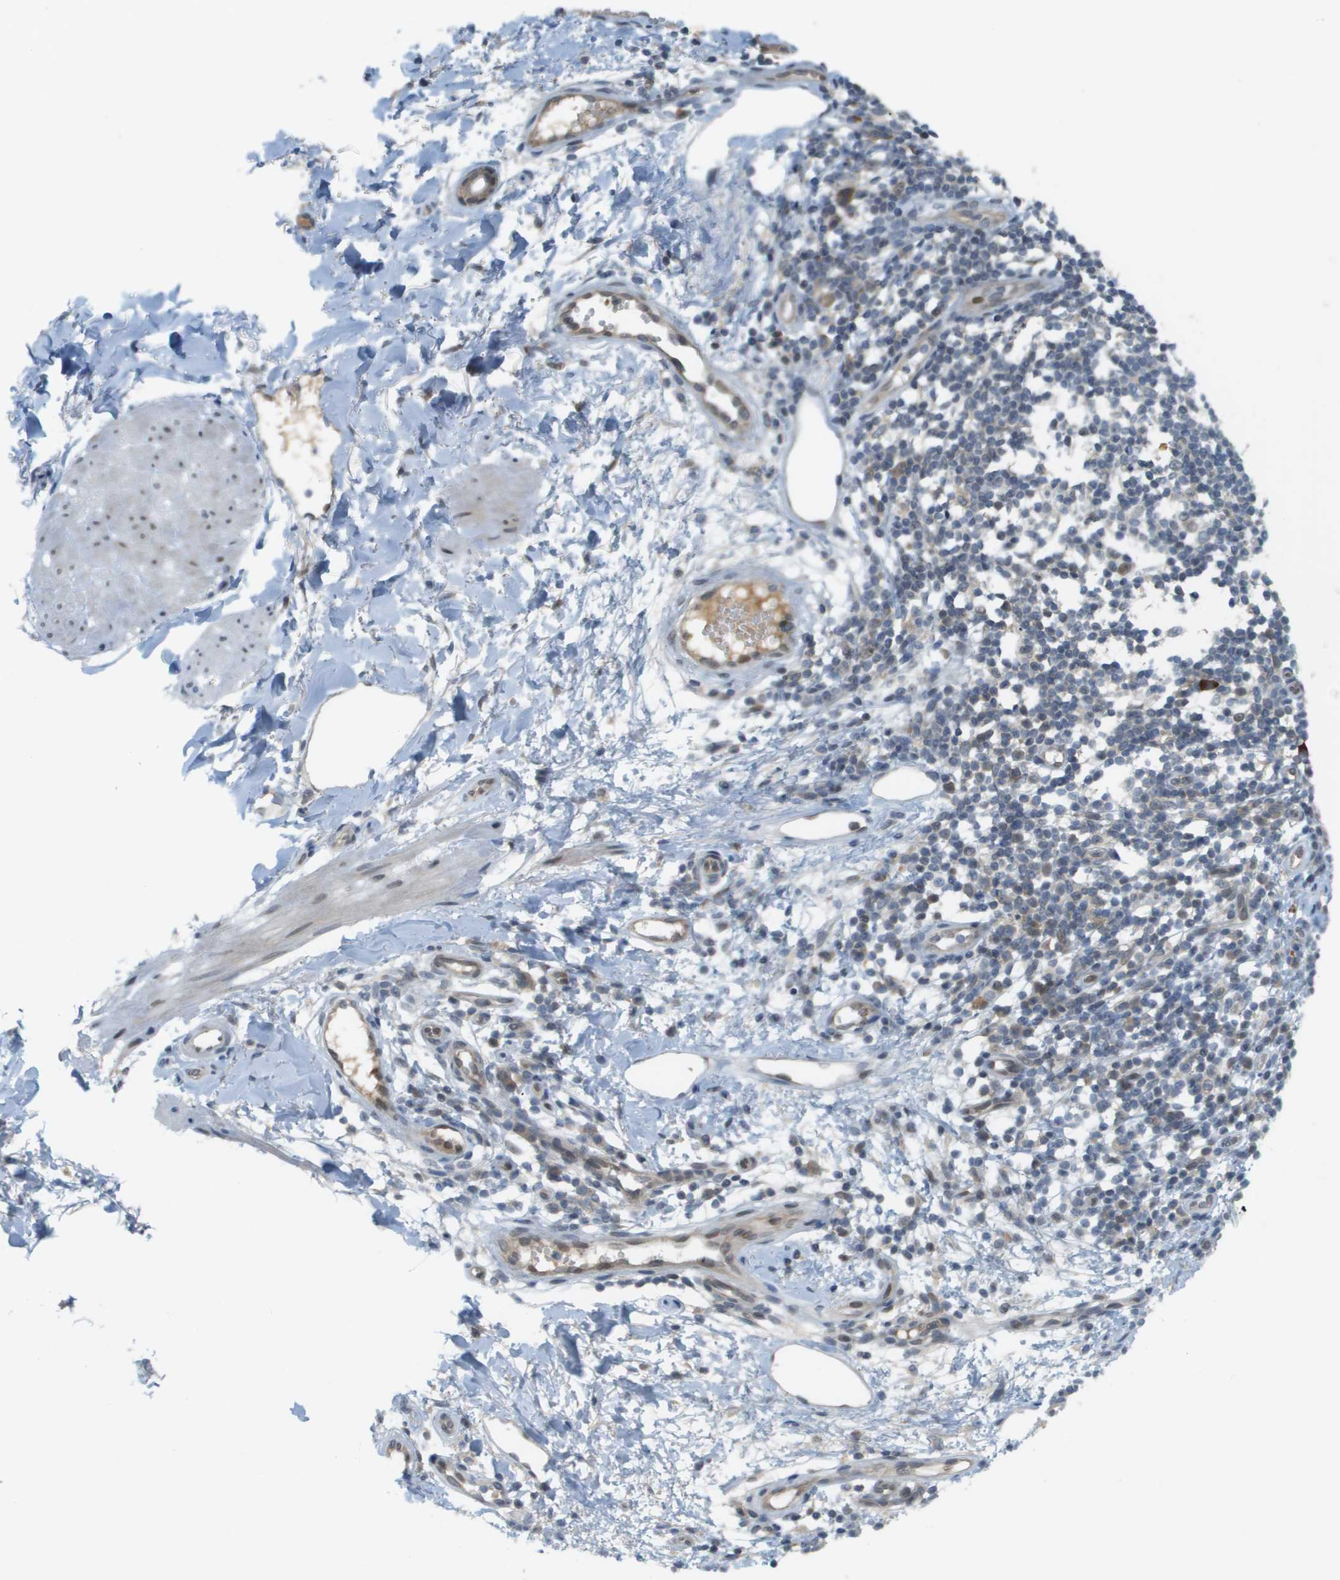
{"staining": {"intensity": "weak", "quantity": "<25%", "location": "nuclear"}, "tissue": "skin cancer", "cell_type": "Tumor cells", "image_type": "cancer", "snomed": [{"axis": "morphology", "description": "Basal cell carcinoma"}, {"axis": "topography", "description": "Skin"}], "caption": "The photomicrograph demonstrates no significant staining in tumor cells of basal cell carcinoma (skin).", "gene": "CACNB4", "patient": {"sex": "male", "age": 60}}